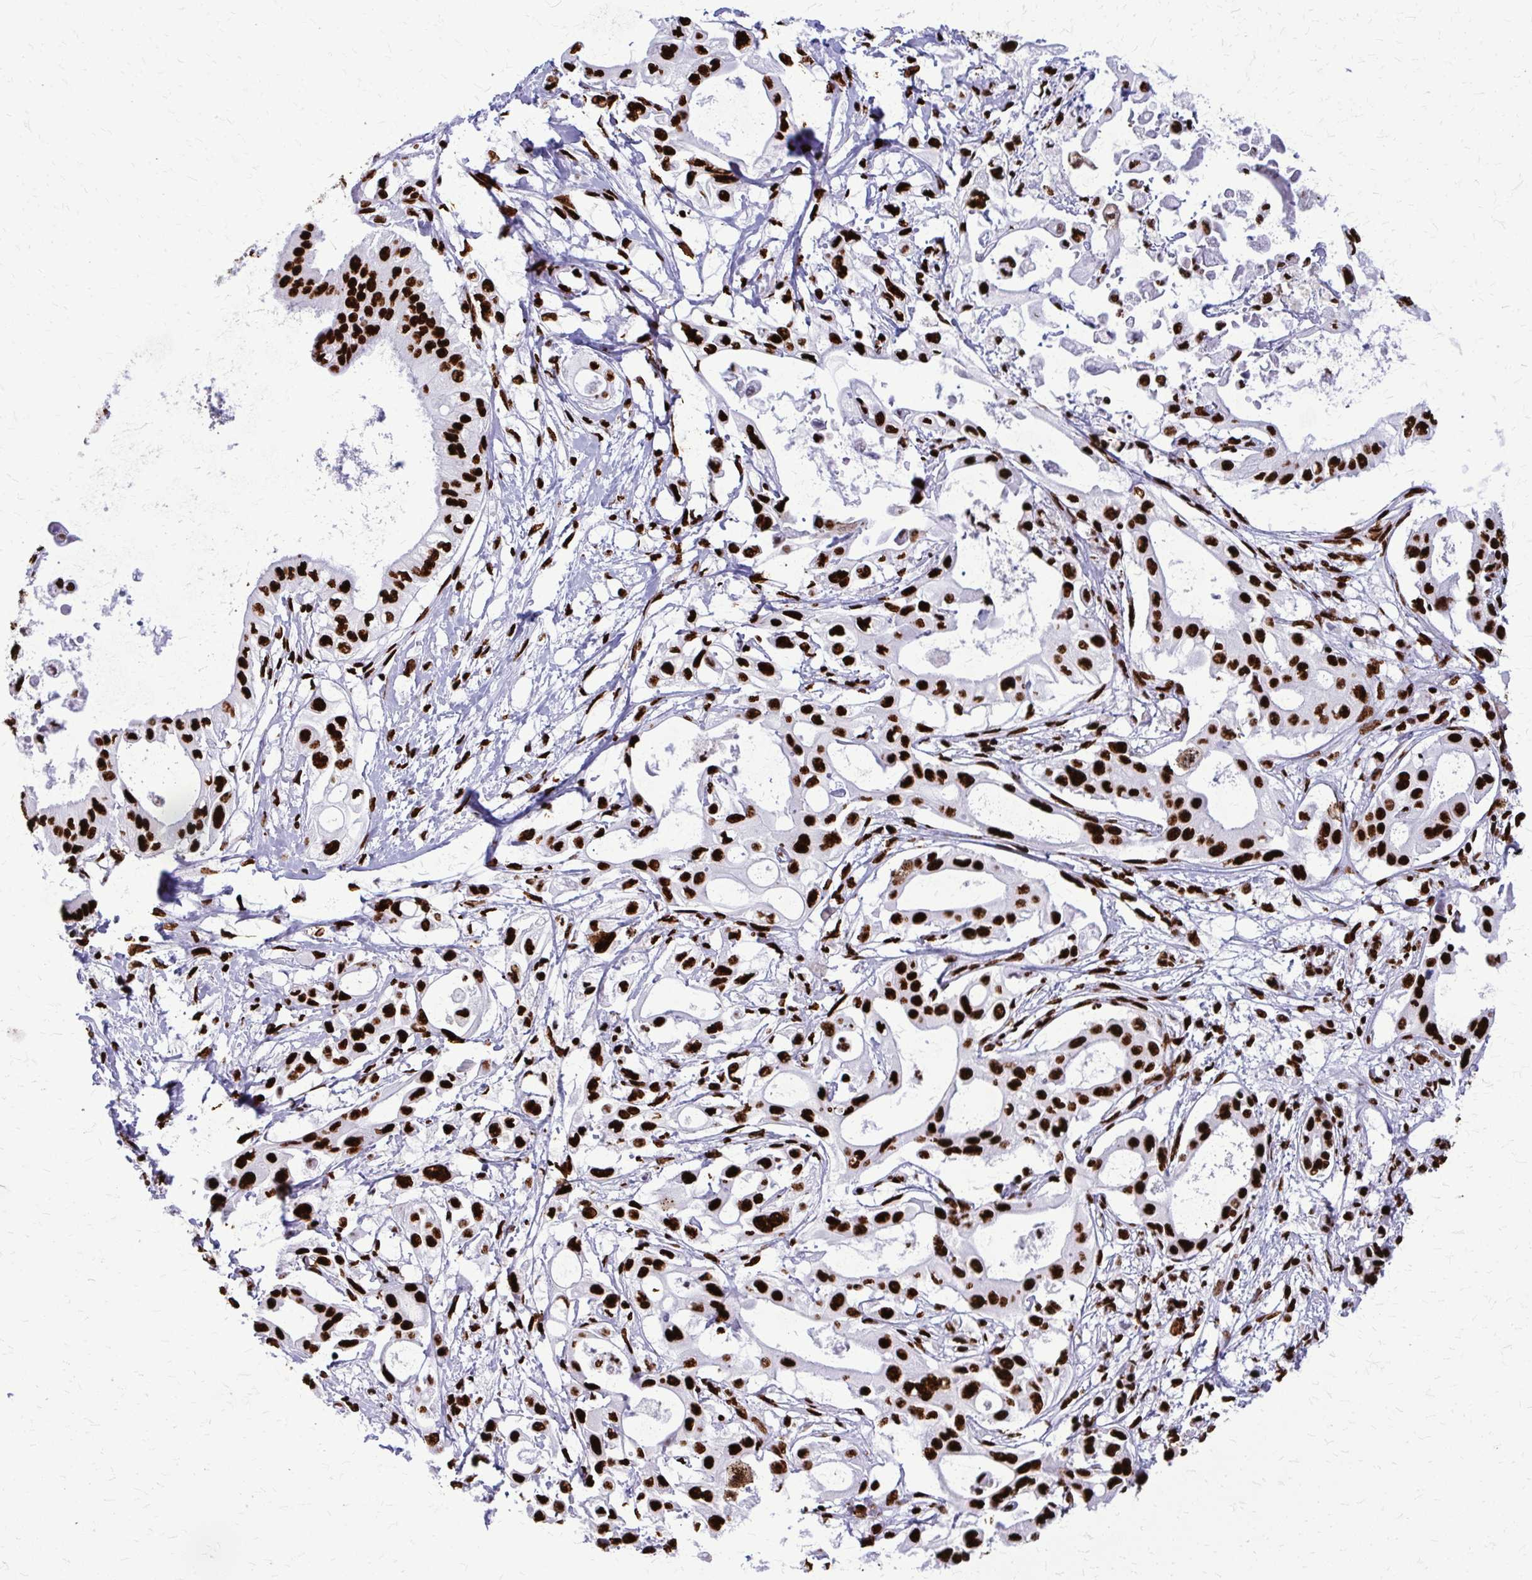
{"staining": {"intensity": "strong", "quantity": ">75%", "location": "nuclear"}, "tissue": "pancreatic cancer", "cell_type": "Tumor cells", "image_type": "cancer", "snomed": [{"axis": "morphology", "description": "Adenocarcinoma, NOS"}, {"axis": "topography", "description": "Pancreas"}], "caption": "Pancreatic cancer stained with a brown dye shows strong nuclear positive positivity in about >75% of tumor cells.", "gene": "SFPQ", "patient": {"sex": "female", "age": 68}}